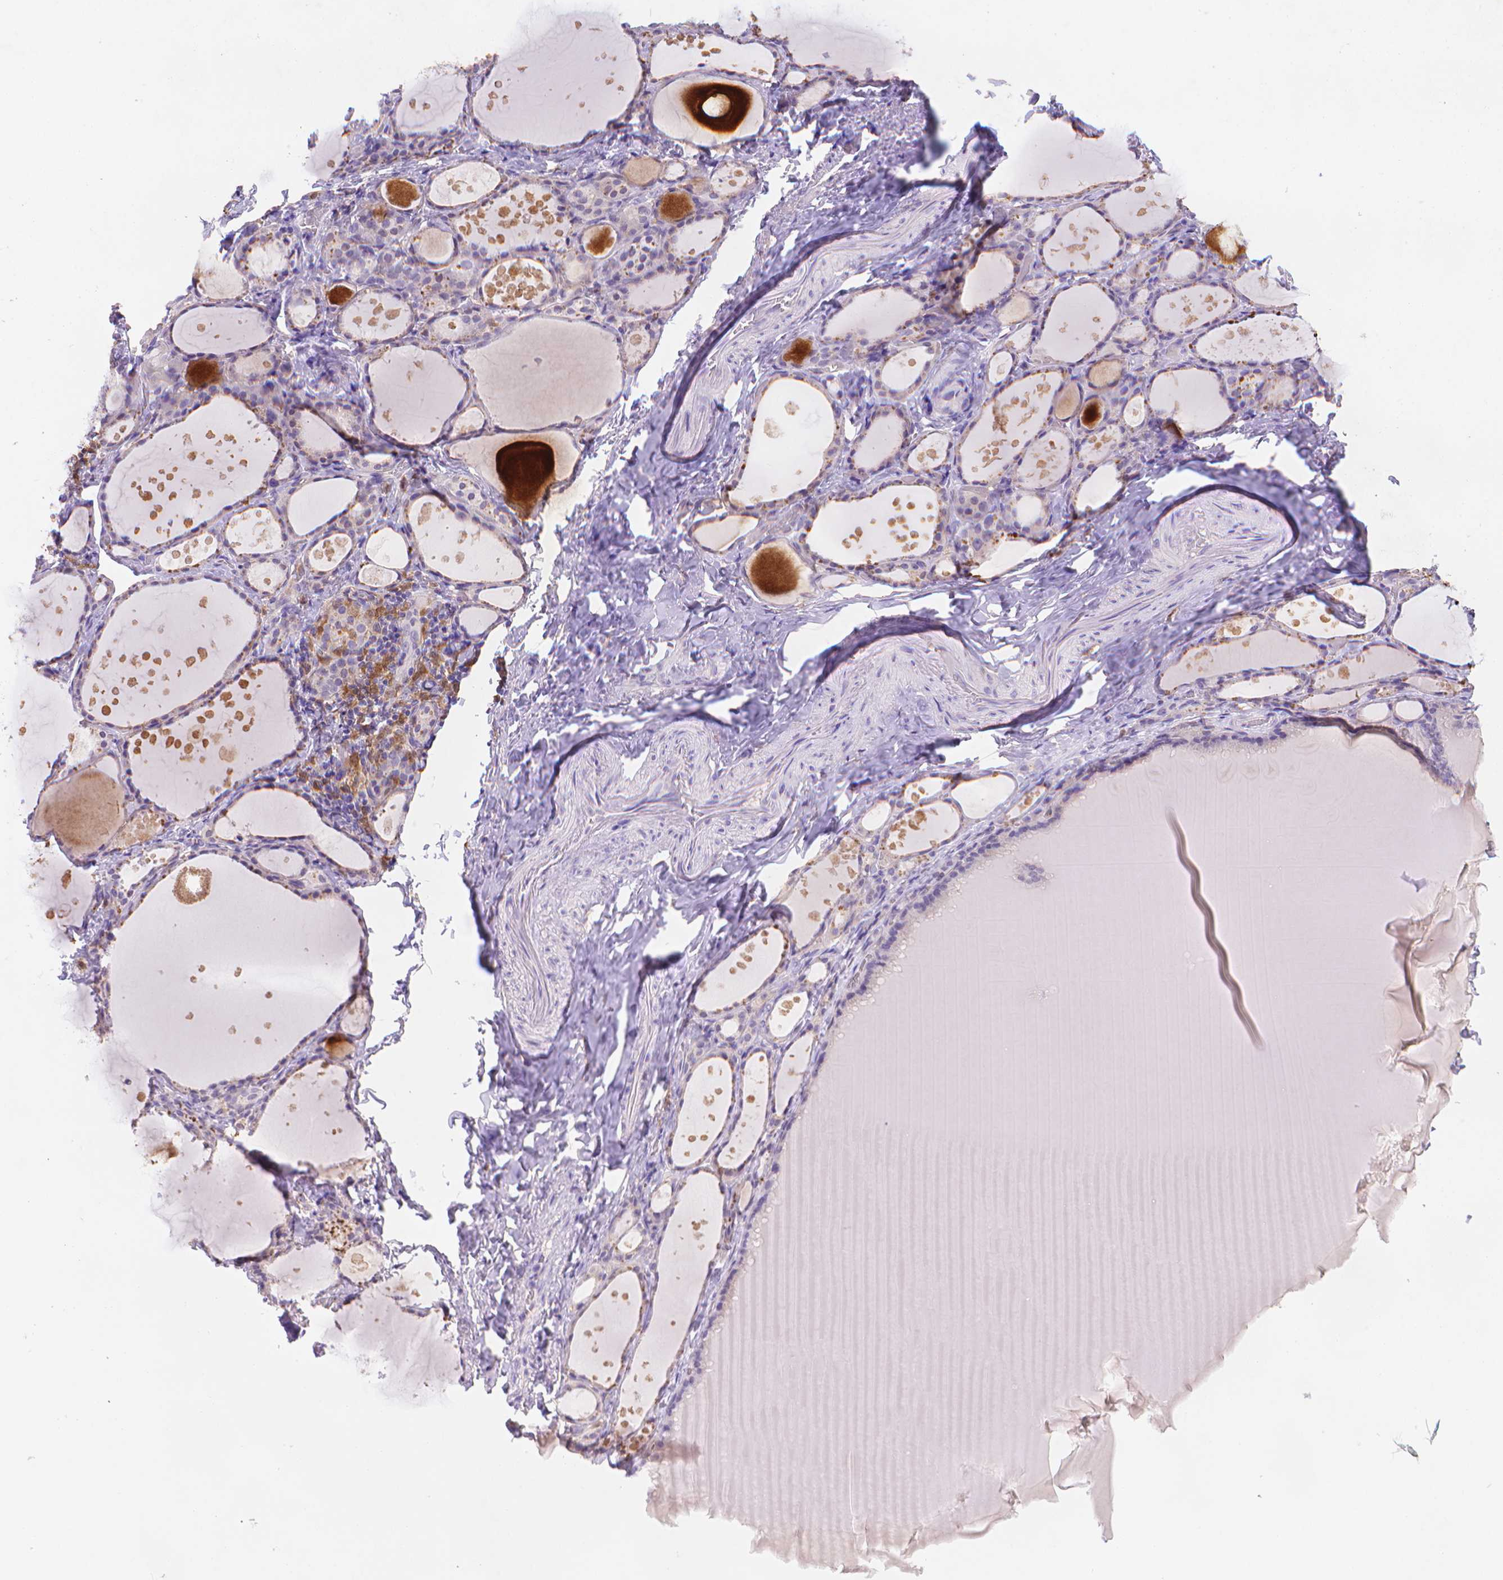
{"staining": {"intensity": "moderate", "quantity": "<25%", "location": "cytoplasmic/membranous"}, "tissue": "thyroid gland", "cell_type": "Glandular cells", "image_type": "normal", "snomed": [{"axis": "morphology", "description": "Normal tissue, NOS"}, {"axis": "topography", "description": "Thyroid gland"}], "caption": "Immunohistochemical staining of unremarkable human thyroid gland demonstrates moderate cytoplasmic/membranous protein expression in about <25% of glandular cells.", "gene": "FGD2", "patient": {"sex": "male", "age": 68}}